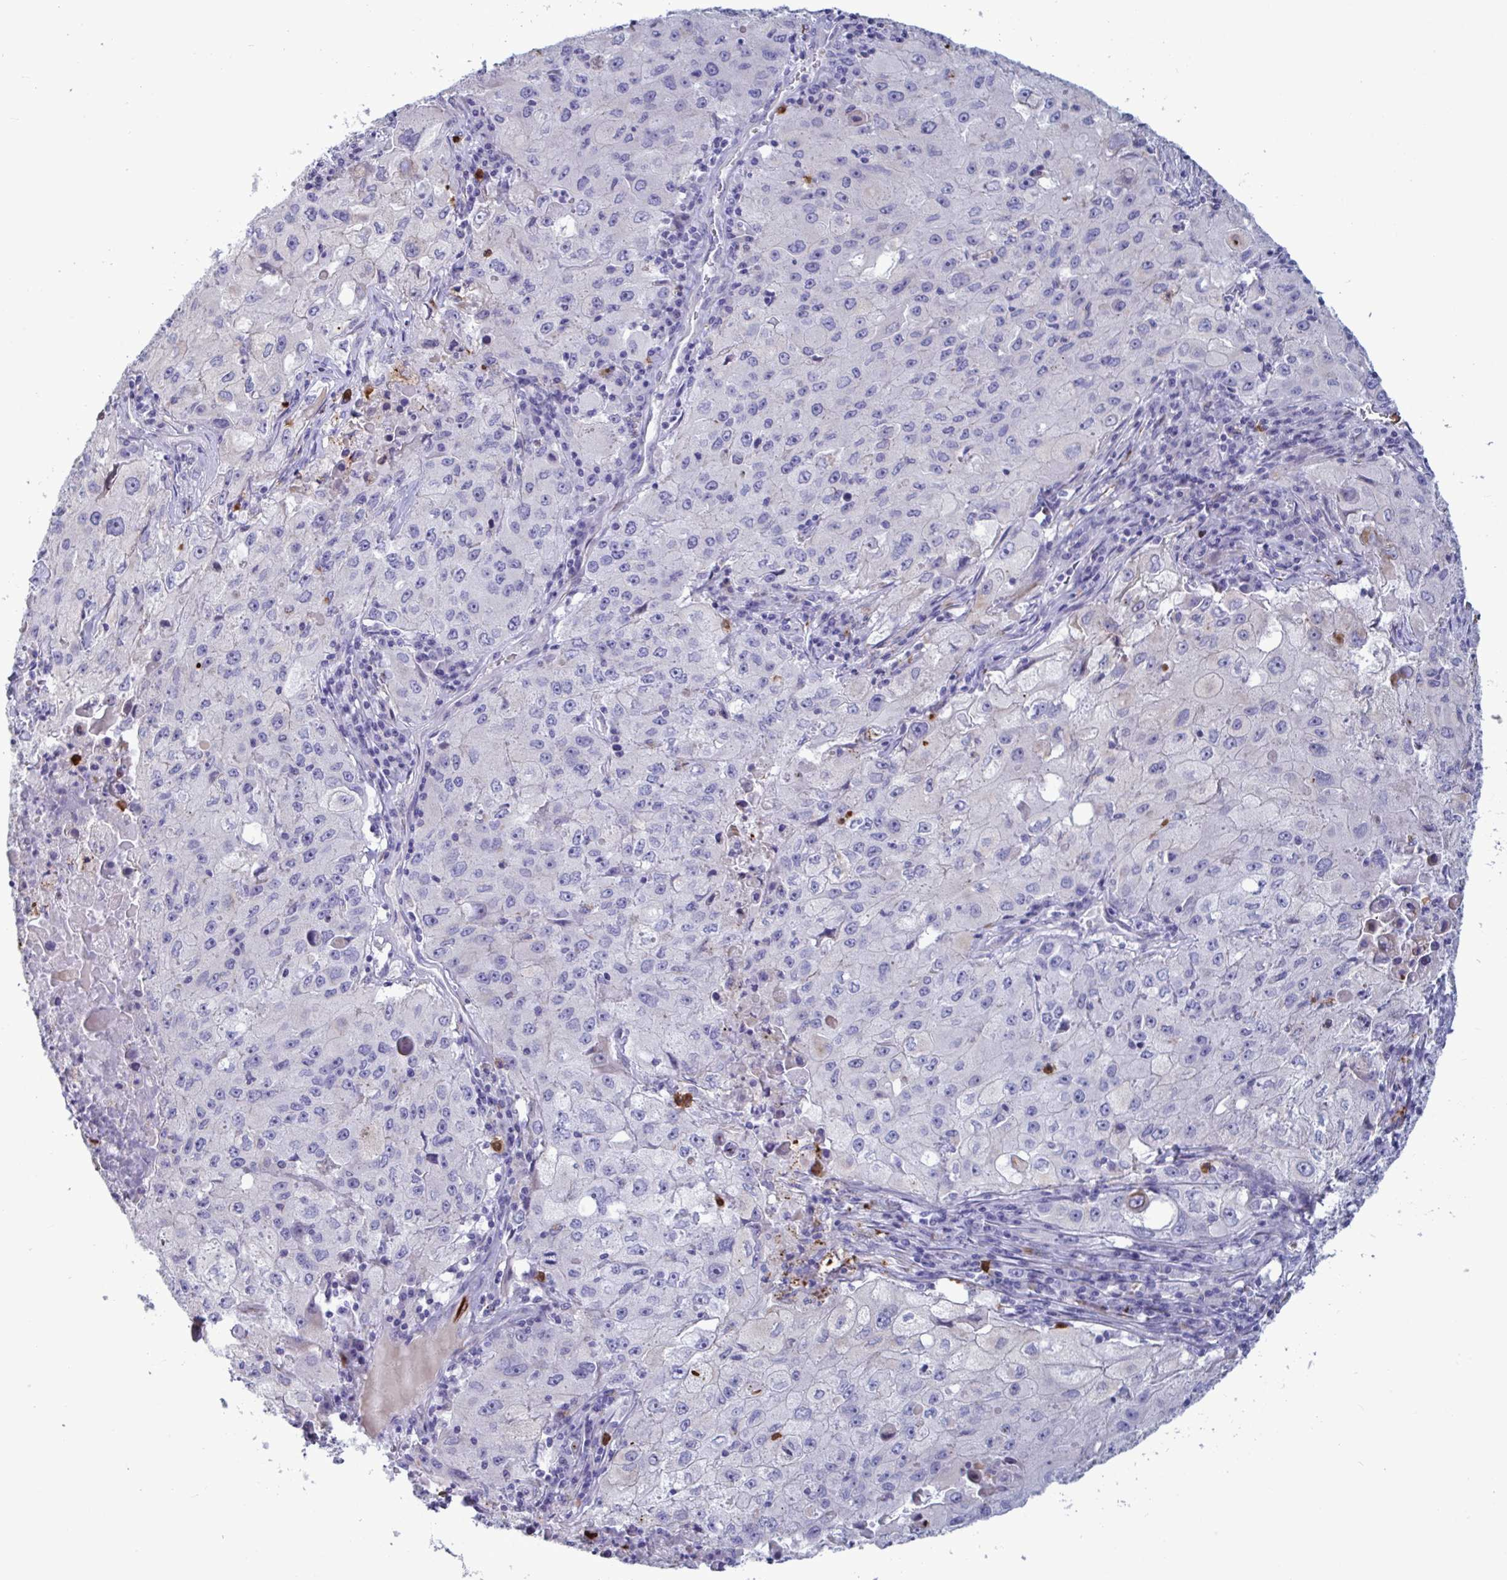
{"staining": {"intensity": "negative", "quantity": "none", "location": "none"}, "tissue": "lung cancer", "cell_type": "Tumor cells", "image_type": "cancer", "snomed": [{"axis": "morphology", "description": "Squamous cell carcinoma, NOS"}, {"axis": "topography", "description": "Lung"}], "caption": "The micrograph shows no staining of tumor cells in lung cancer (squamous cell carcinoma).", "gene": "TAS2R38", "patient": {"sex": "male", "age": 63}}